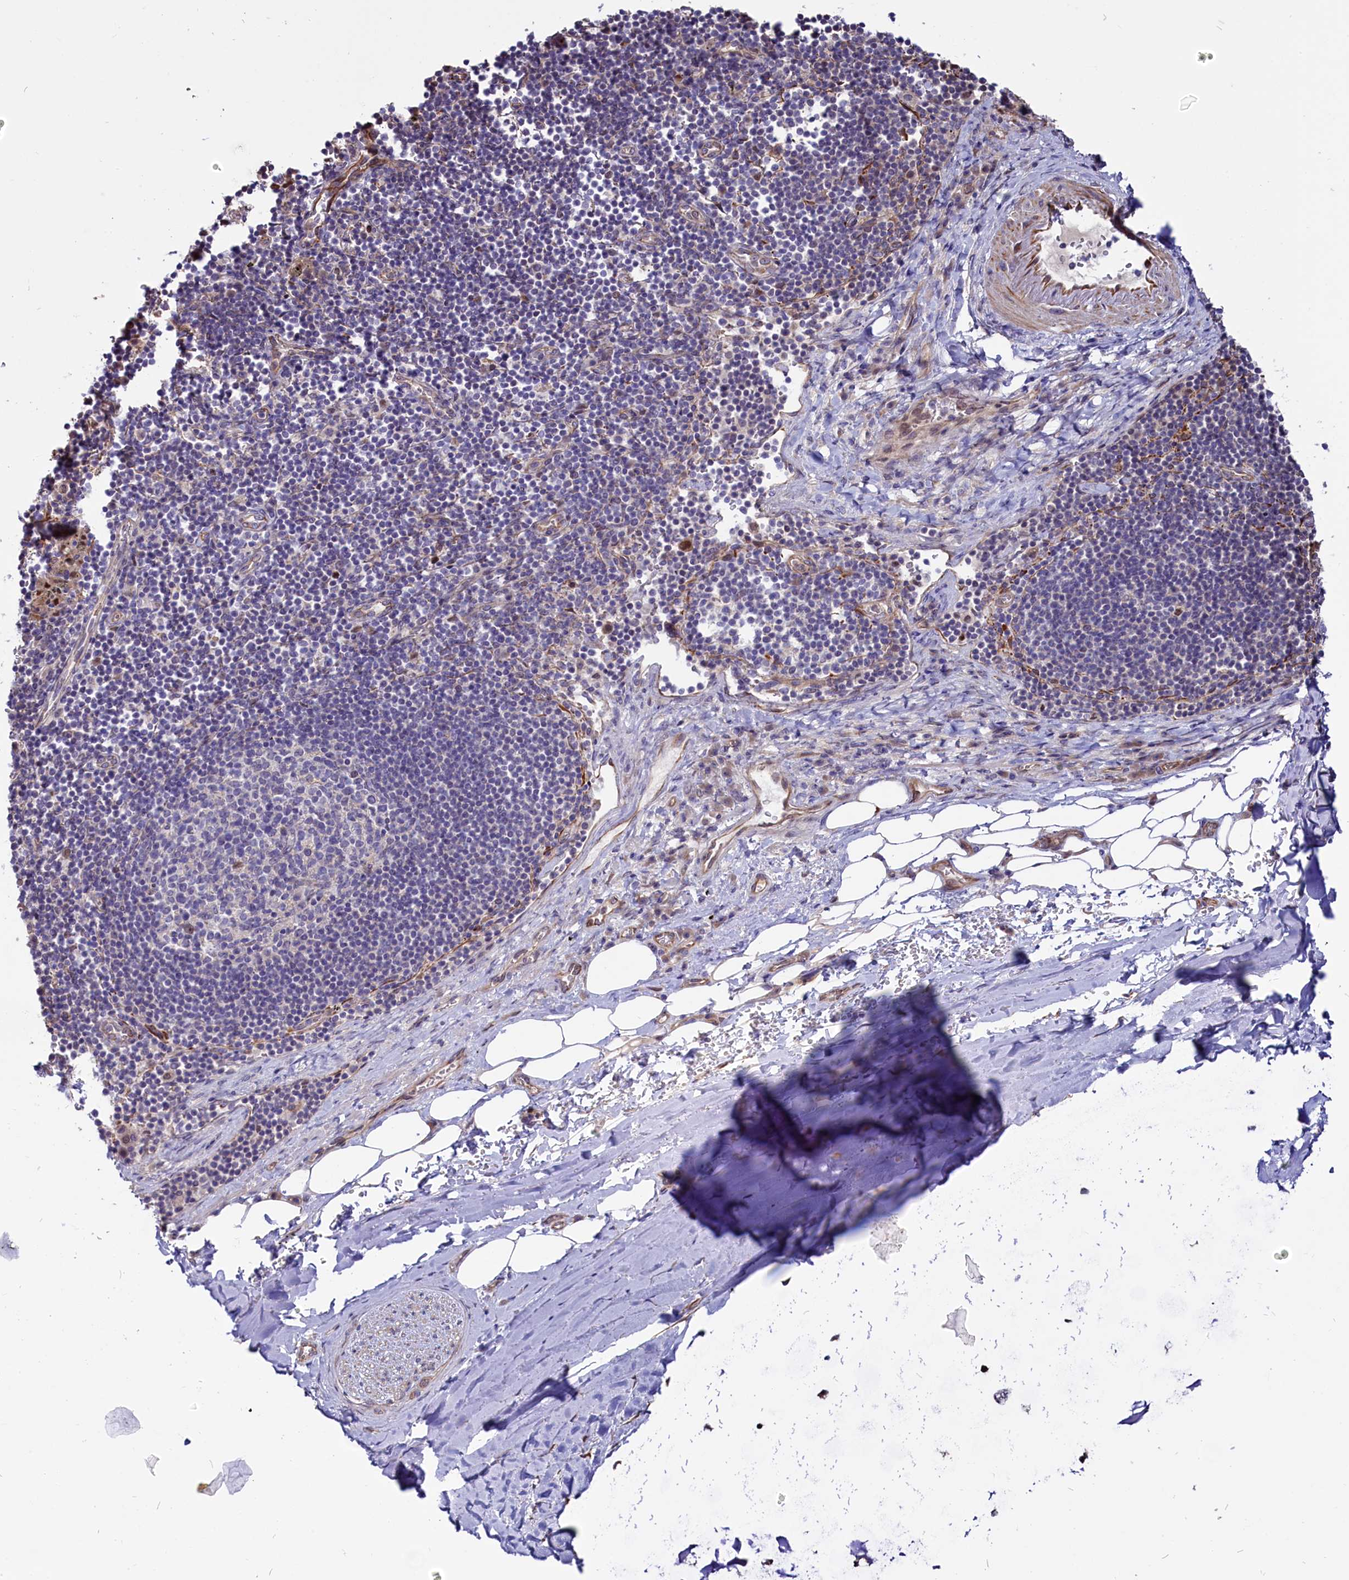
{"staining": {"intensity": "negative", "quantity": "none", "location": "none"}, "tissue": "adipose tissue", "cell_type": "Adipocytes", "image_type": "normal", "snomed": [{"axis": "morphology", "description": "Normal tissue, NOS"}, {"axis": "topography", "description": "Lymph node"}, {"axis": "topography", "description": "Cartilage tissue"}, {"axis": "topography", "description": "Bronchus"}], "caption": "DAB (3,3'-diaminobenzidine) immunohistochemical staining of normal human adipose tissue shows no significant staining in adipocytes.", "gene": "PDILT", "patient": {"sex": "male", "age": 63}}